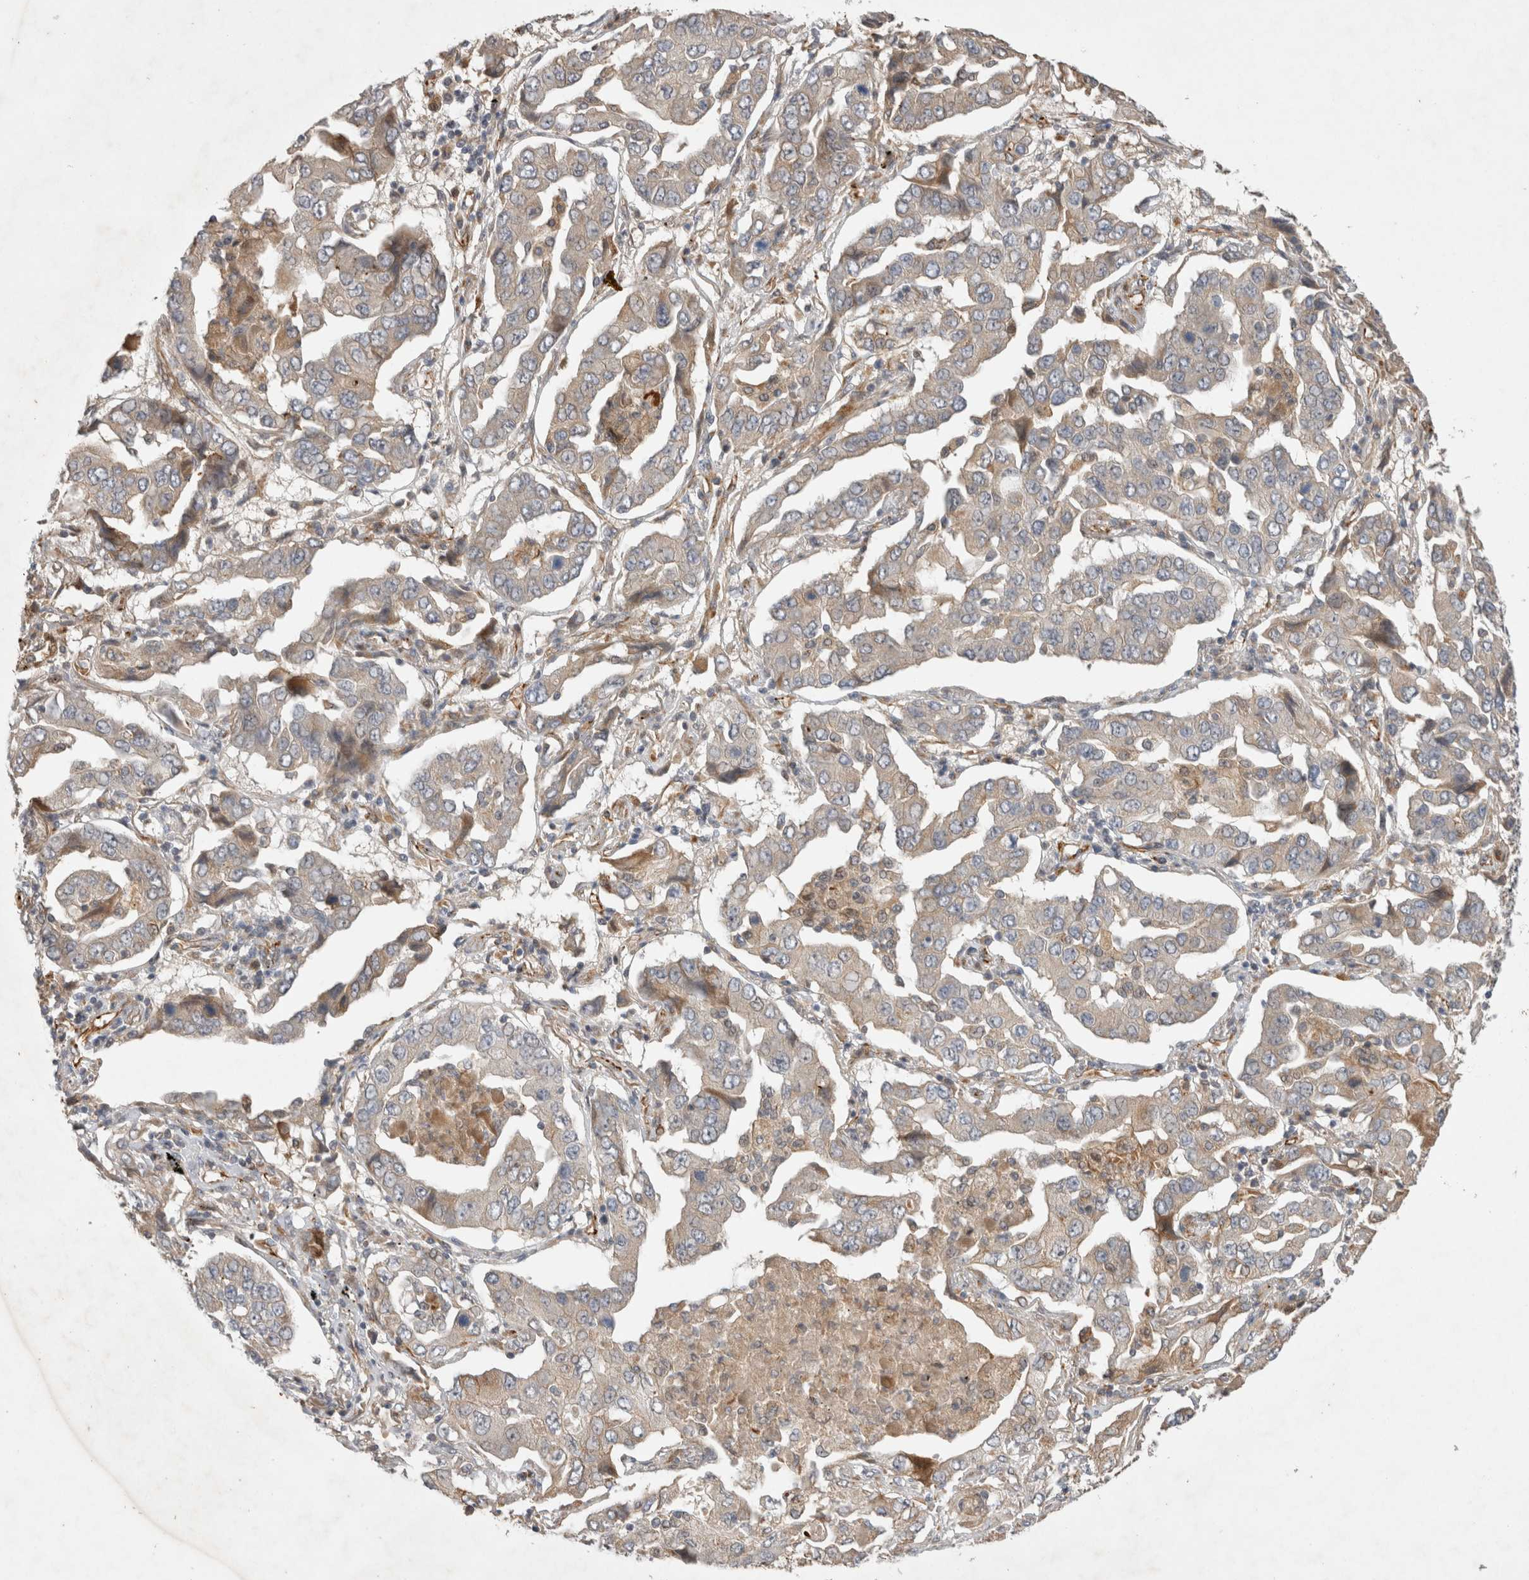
{"staining": {"intensity": "weak", "quantity": "<25%", "location": "cytoplasmic/membranous"}, "tissue": "lung cancer", "cell_type": "Tumor cells", "image_type": "cancer", "snomed": [{"axis": "morphology", "description": "Adenocarcinoma, NOS"}, {"axis": "topography", "description": "Lung"}], "caption": "Adenocarcinoma (lung) stained for a protein using immunohistochemistry demonstrates no staining tumor cells.", "gene": "NMU", "patient": {"sex": "female", "age": 65}}